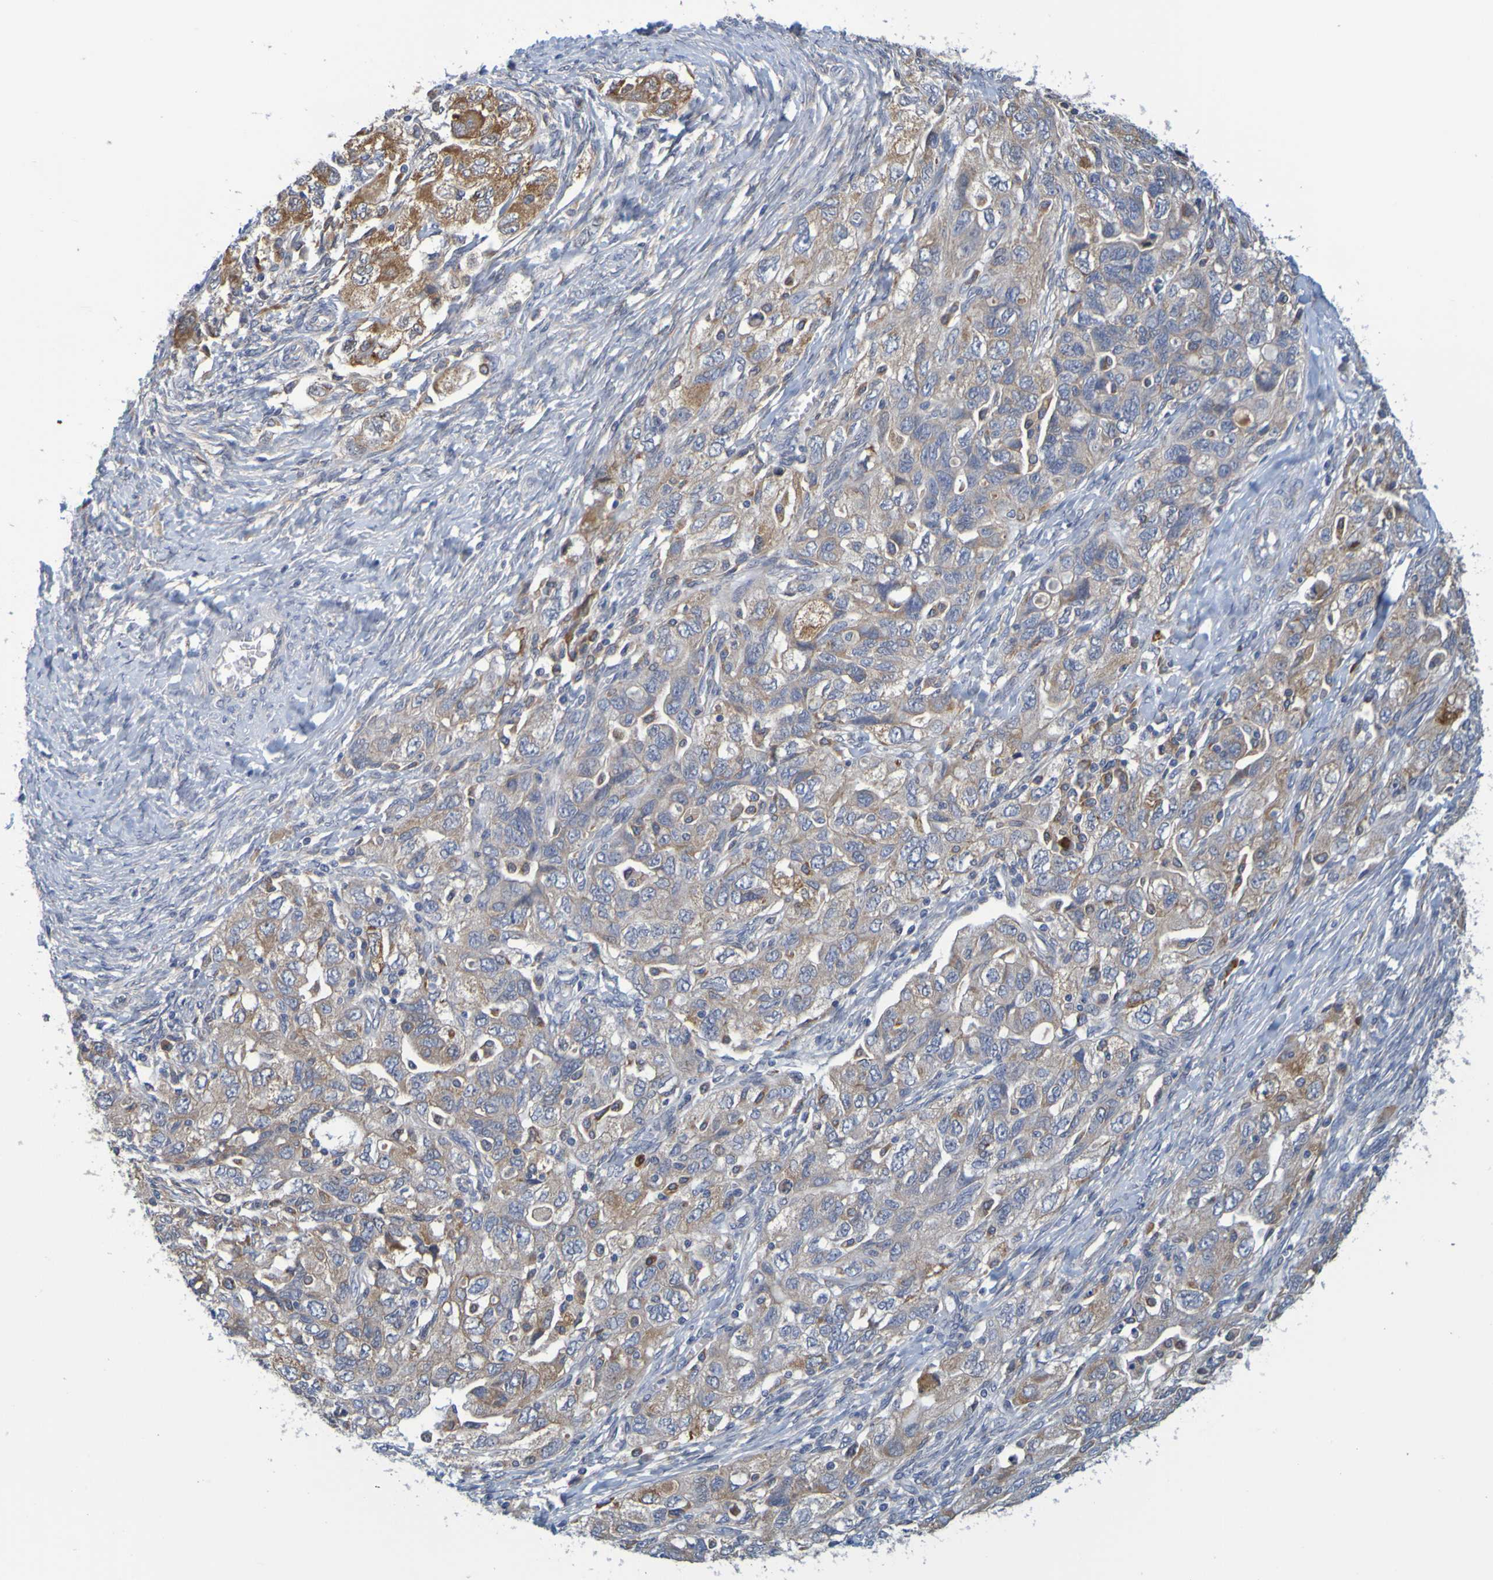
{"staining": {"intensity": "moderate", "quantity": ">75%", "location": "cytoplasmic/membranous"}, "tissue": "ovarian cancer", "cell_type": "Tumor cells", "image_type": "cancer", "snomed": [{"axis": "morphology", "description": "Carcinoma, NOS"}, {"axis": "morphology", "description": "Cystadenocarcinoma, serous, NOS"}, {"axis": "topography", "description": "Ovary"}], "caption": "A medium amount of moderate cytoplasmic/membranous positivity is seen in about >75% of tumor cells in ovarian cancer (serous cystadenocarcinoma) tissue. (DAB (3,3'-diaminobenzidine) IHC, brown staining for protein, blue staining for nuclei).", "gene": "SIL1", "patient": {"sex": "female", "age": 69}}